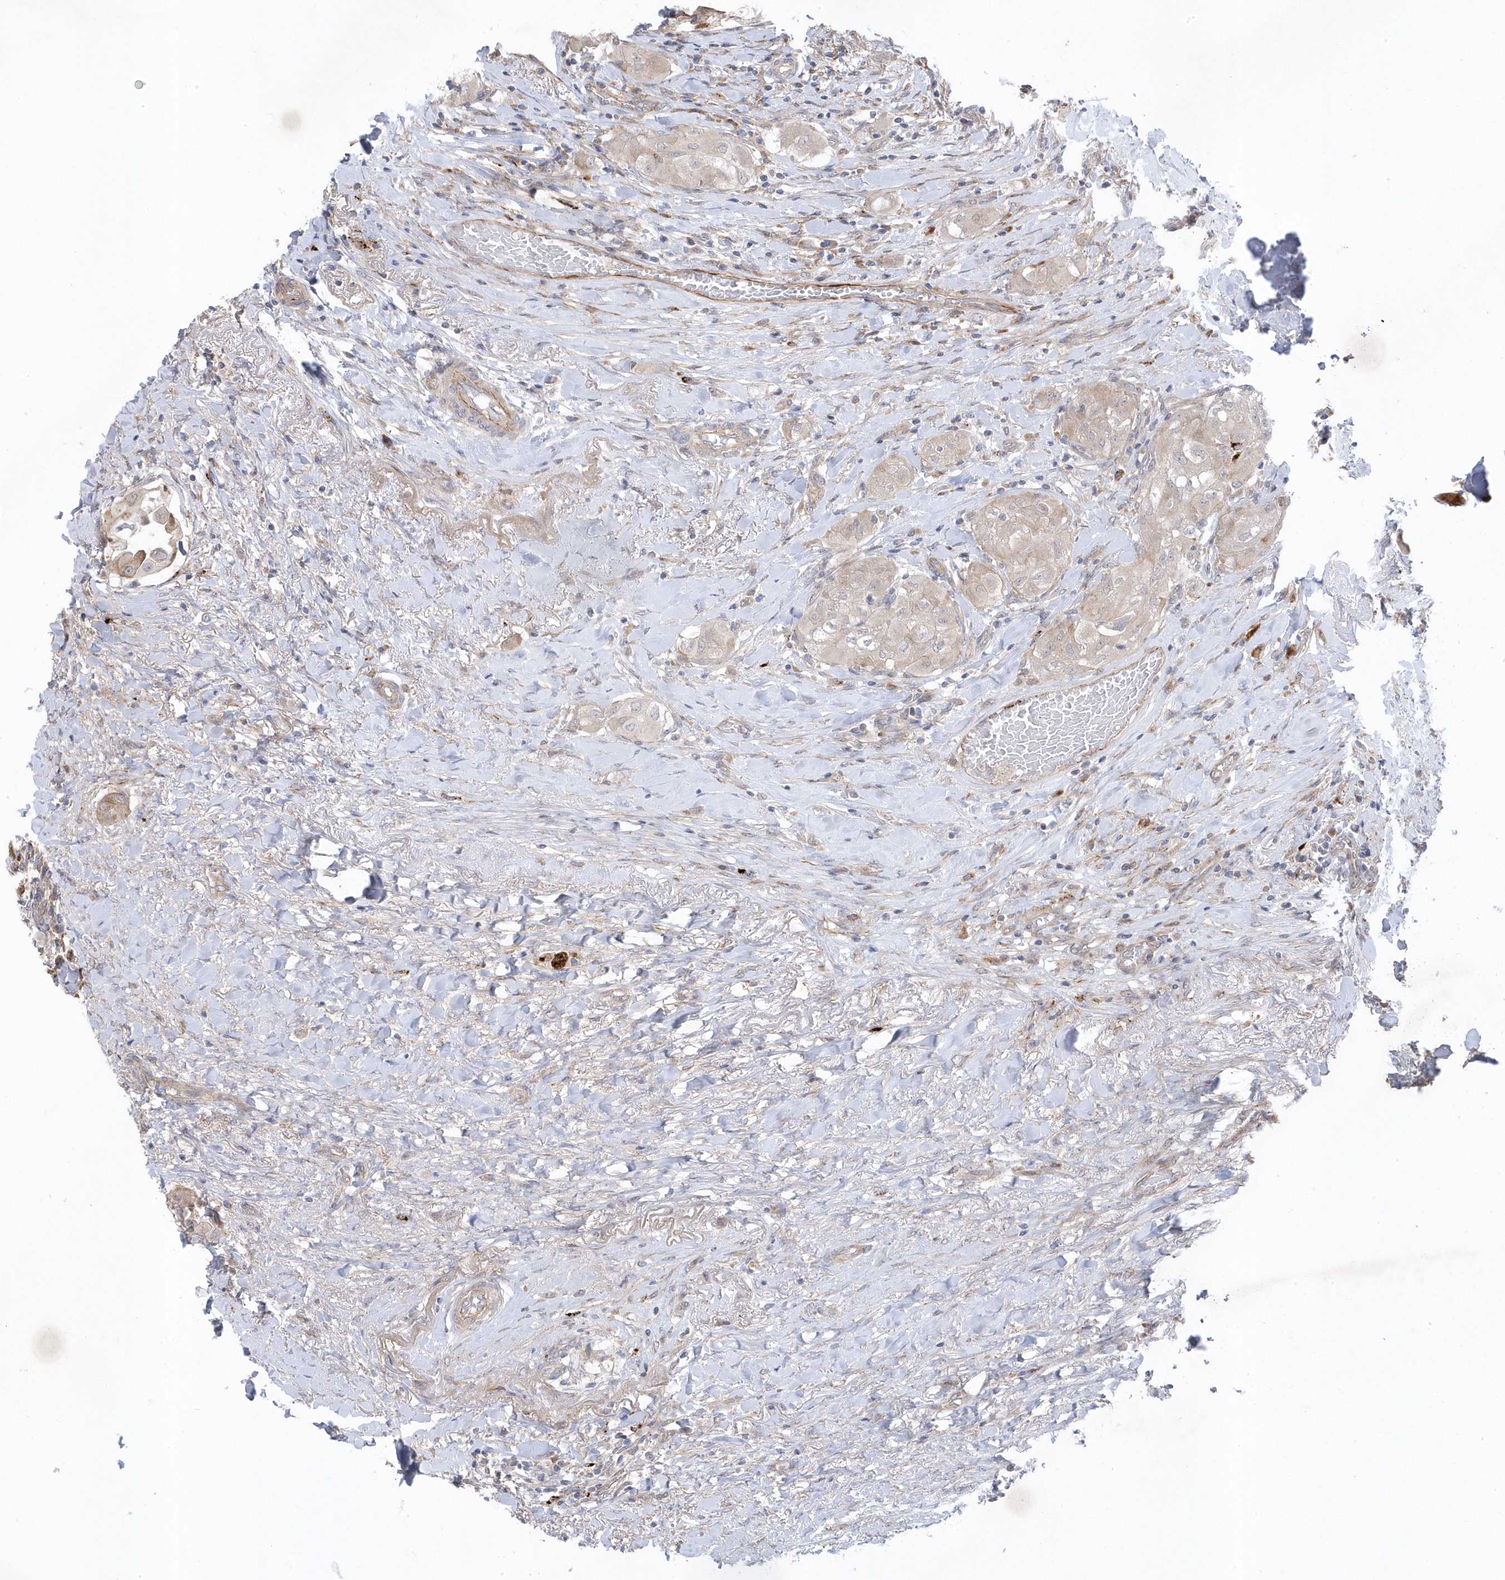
{"staining": {"intensity": "weak", "quantity": "<25%", "location": "cytoplasmic/membranous"}, "tissue": "thyroid cancer", "cell_type": "Tumor cells", "image_type": "cancer", "snomed": [{"axis": "morphology", "description": "Papillary adenocarcinoma, NOS"}, {"axis": "topography", "description": "Thyroid gland"}], "caption": "IHC photomicrograph of neoplastic tissue: human thyroid papillary adenocarcinoma stained with DAB shows no significant protein positivity in tumor cells.", "gene": "ANAPC1", "patient": {"sex": "female", "age": 59}}